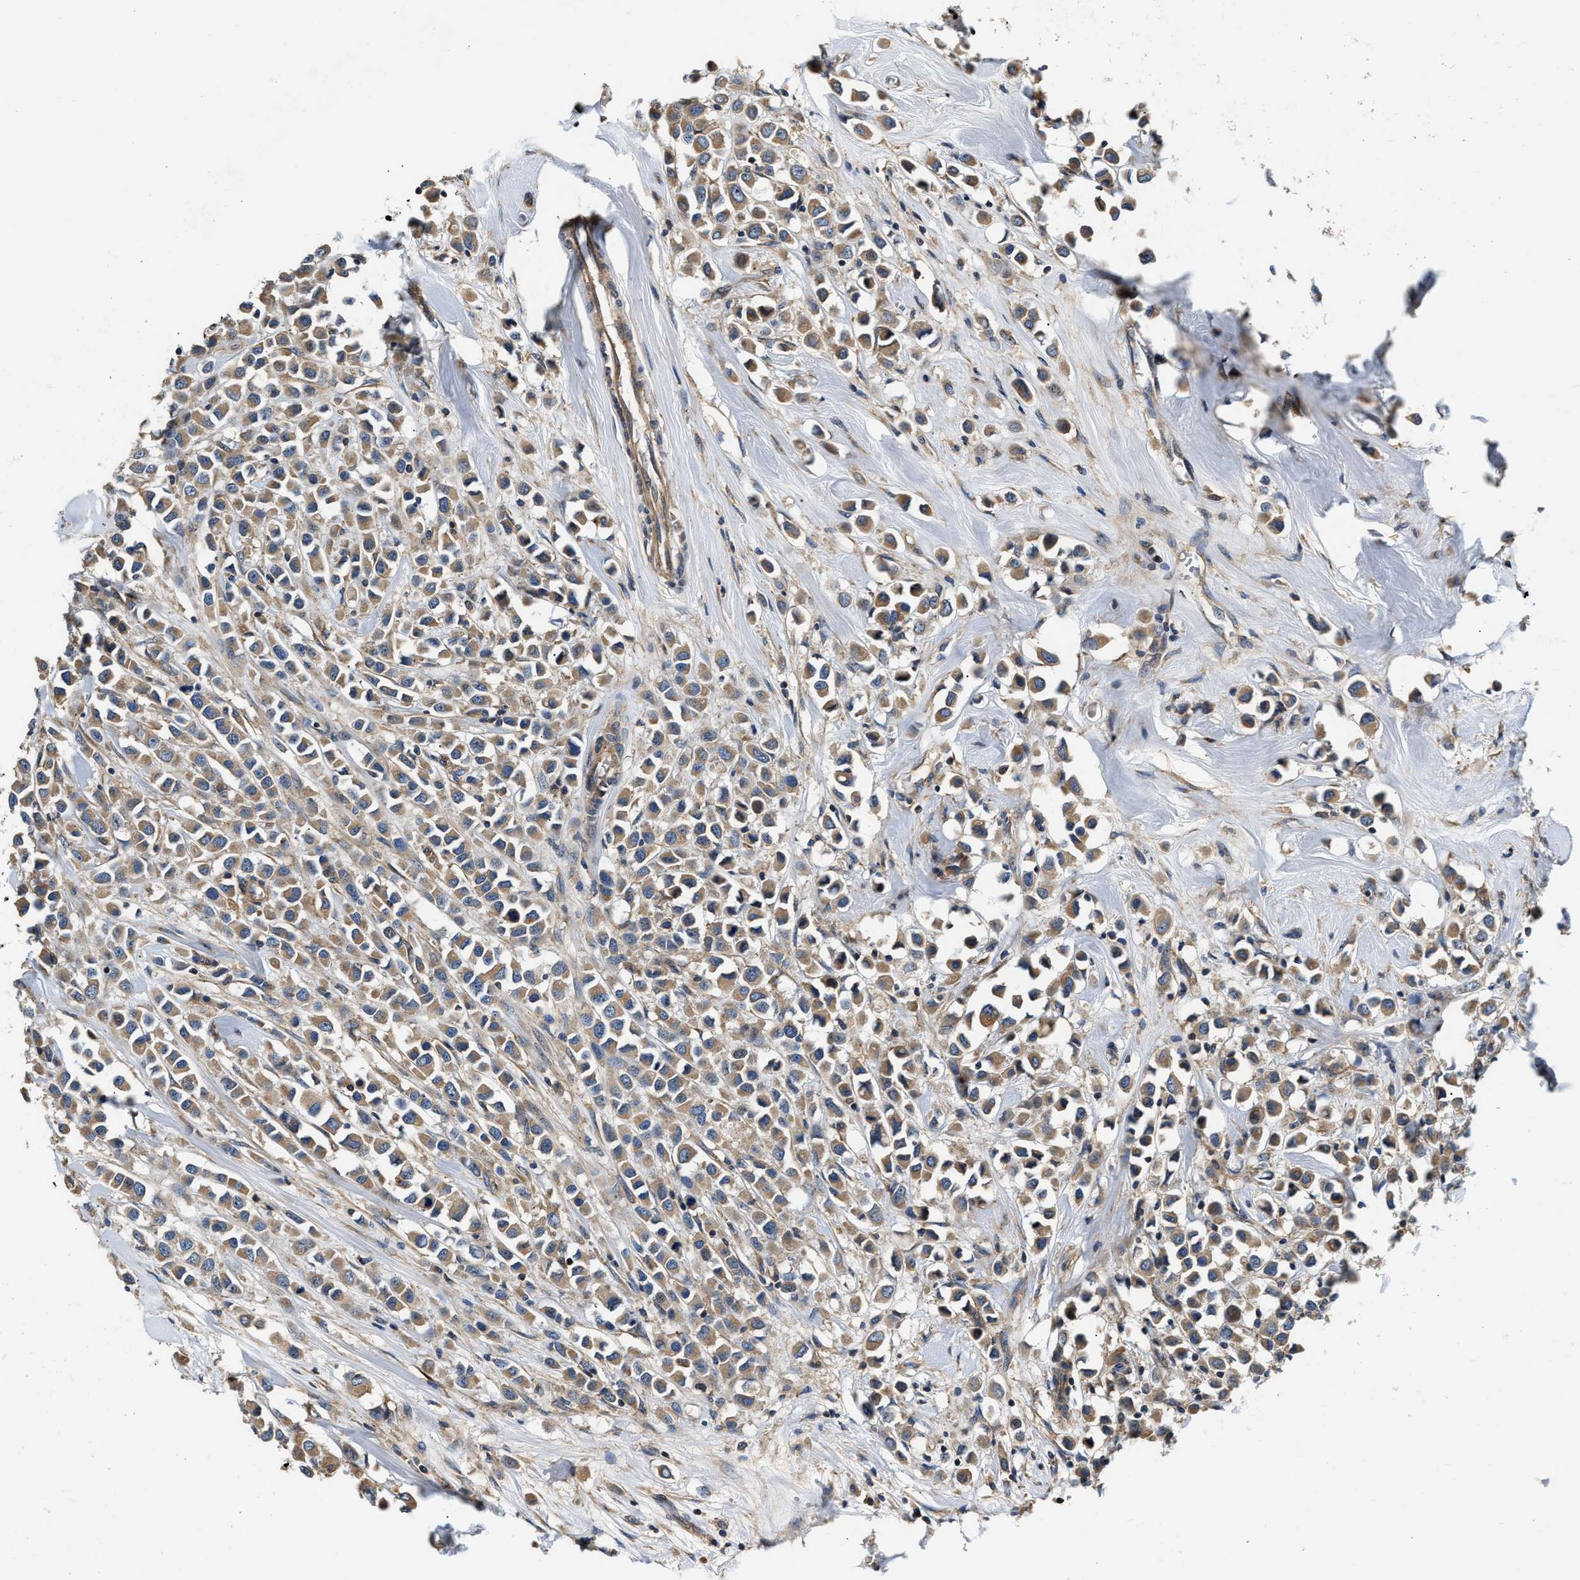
{"staining": {"intensity": "moderate", "quantity": ">75%", "location": "cytoplasmic/membranous"}, "tissue": "breast cancer", "cell_type": "Tumor cells", "image_type": "cancer", "snomed": [{"axis": "morphology", "description": "Duct carcinoma"}, {"axis": "topography", "description": "Breast"}], "caption": "Protein staining exhibits moderate cytoplasmic/membranous staining in approximately >75% of tumor cells in breast intraductal carcinoma.", "gene": "TEX2", "patient": {"sex": "female", "age": 61}}